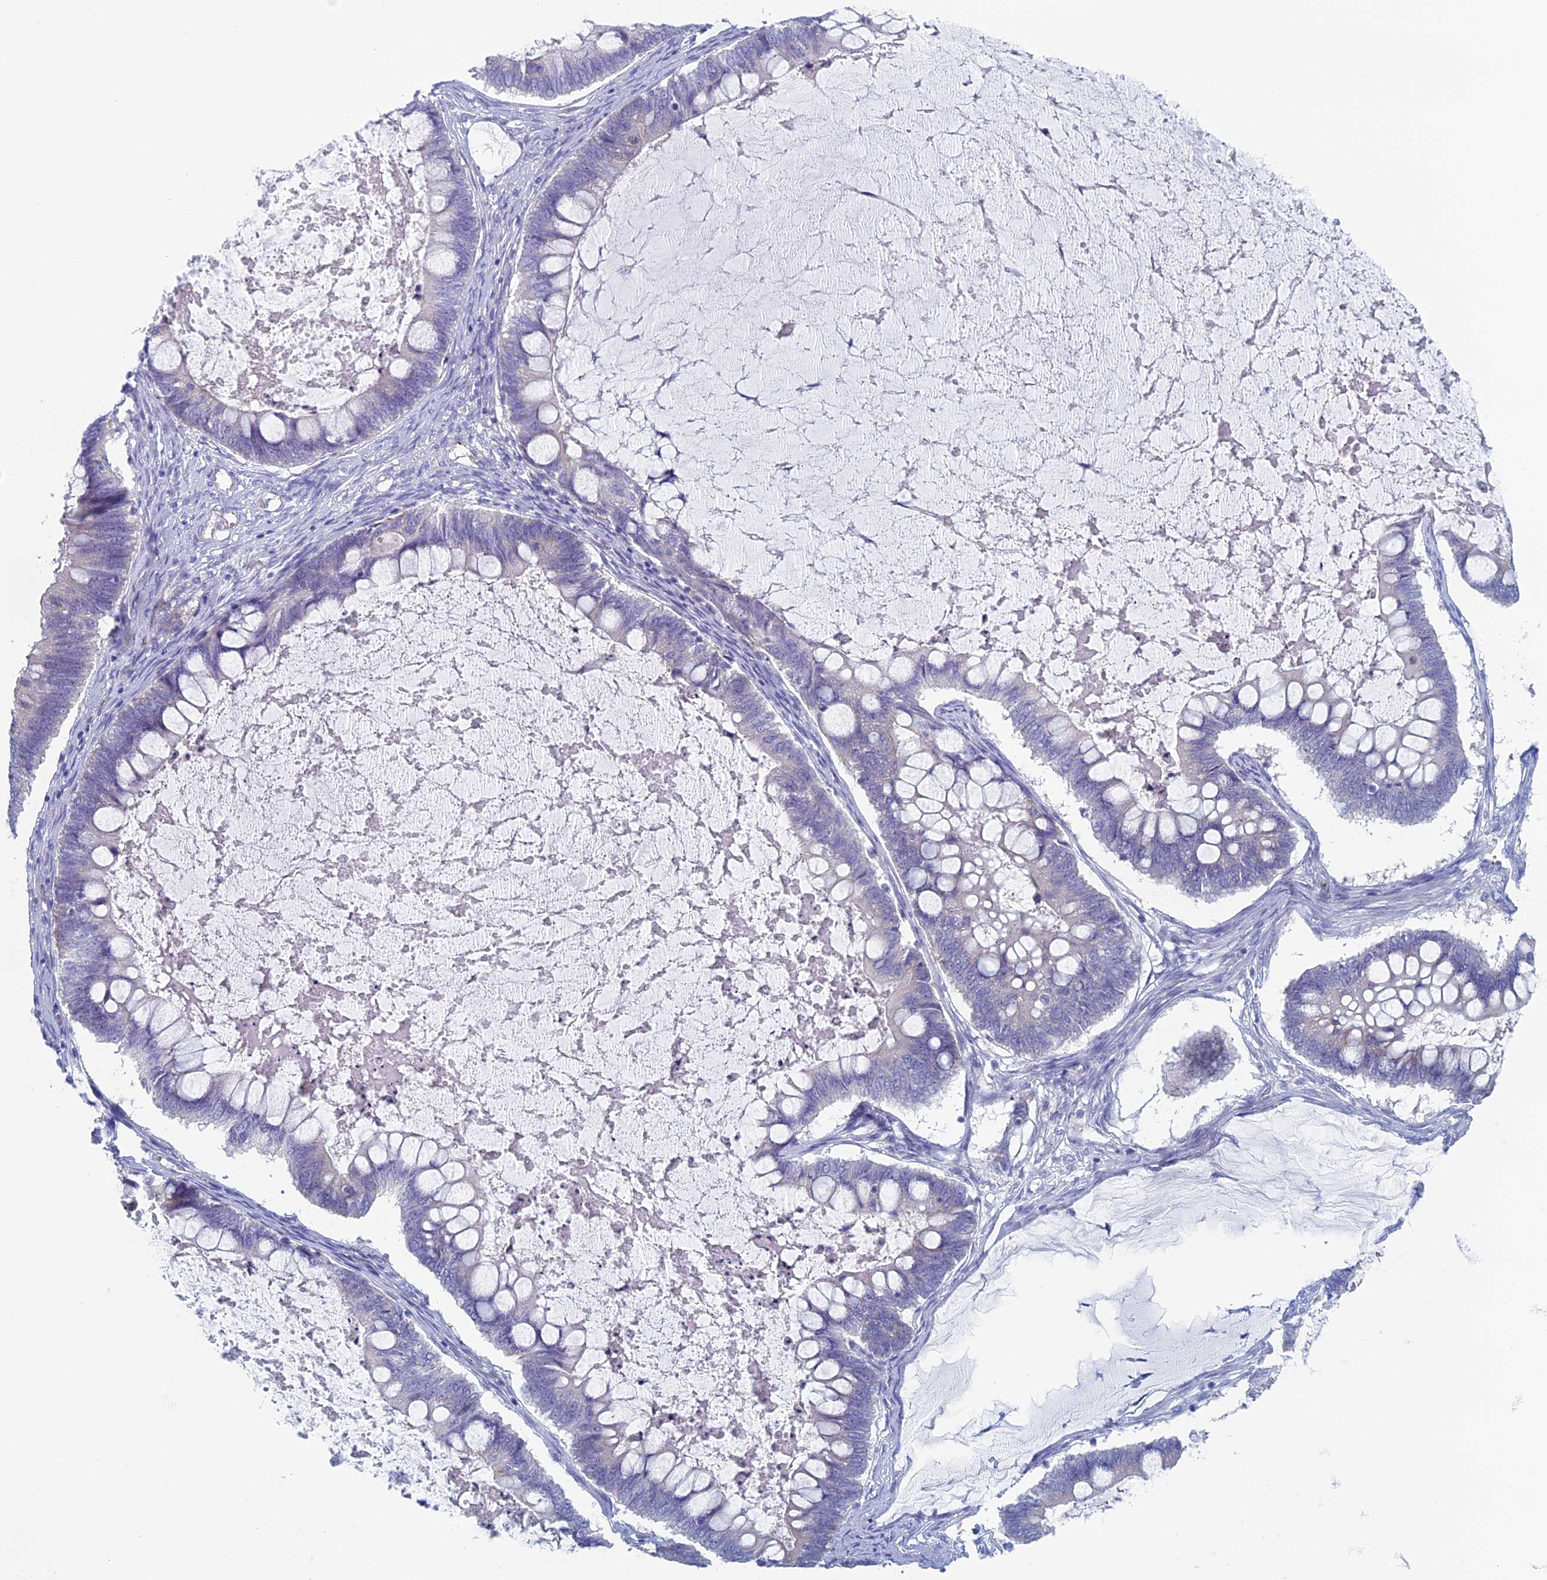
{"staining": {"intensity": "negative", "quantity": "none", "location": "none"}, "tissue": "ovarian cancer", "cell_type": "Tumor cells", "image_type": "cancer", "snomed": [{"axis": "morphology", "description": "Cystadenocarcinoma, mucinous, NOS"}, {"axis": "topography", "description": "Ovary"}], "caption": "High power microscopy micrograph of an immunohistochemistry (IHC) histopathology image of ovarian mucinous cystadenocarcinoma, revealing no significant expression in tumor cells.", "gene": "MAGEB6", "patient": {"sex": "female", "age": 61}}